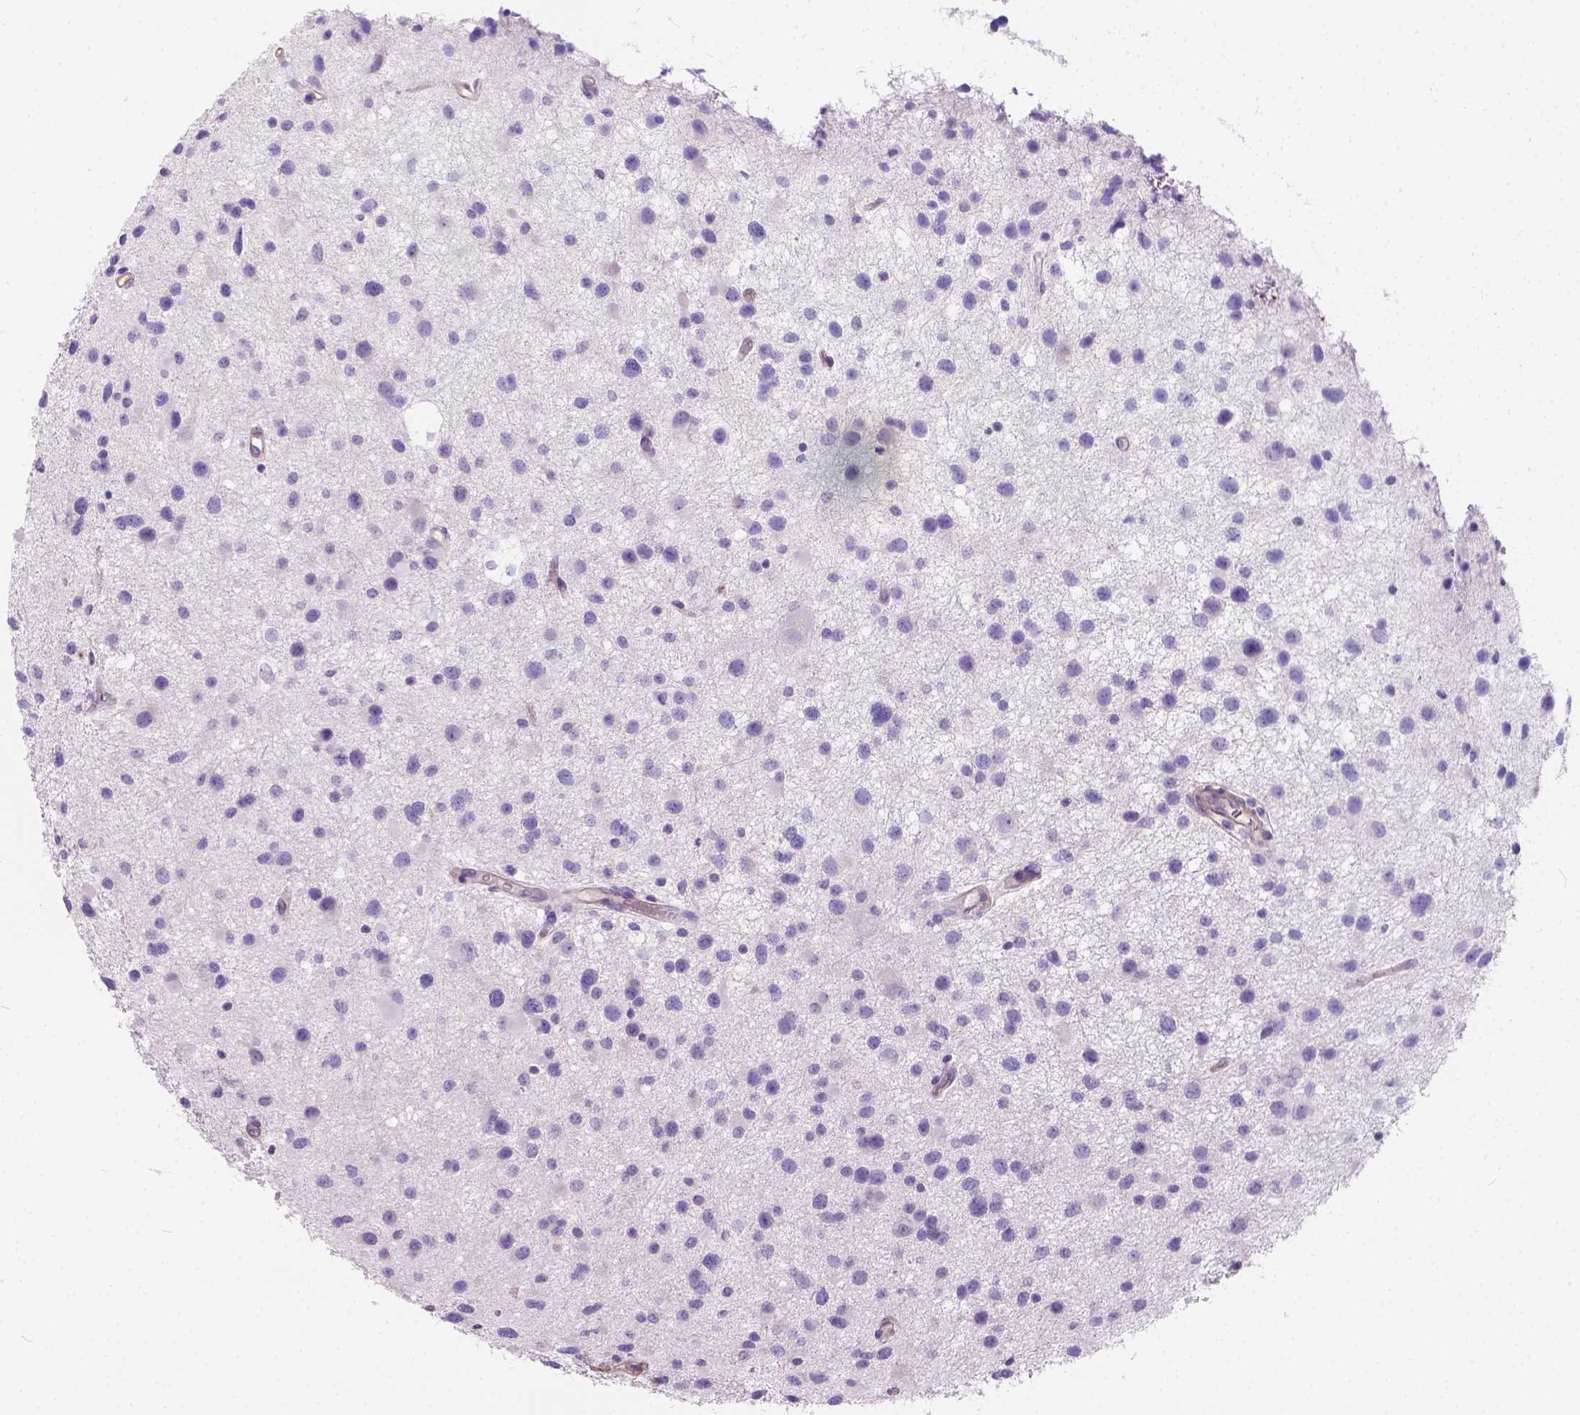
{"staining": {"intensity": "negative", "quantity": "none", "location": "none"}, "tissue": "glioma", "cell_type": "Tumor cells", "image_type": "cancer", "snomed": [{"axis": "morphology", "description": "Glioma, malignant, Low grade"}, {"axis": "topography", "description": "Brain"}], "caption": "IHC histopathology image of neoplastic tissue: glioma stained with DAB shows no significant protein staining in tumor cells.", "gene": "PHF7", "patient": {"sex": "female", "age": 32}}